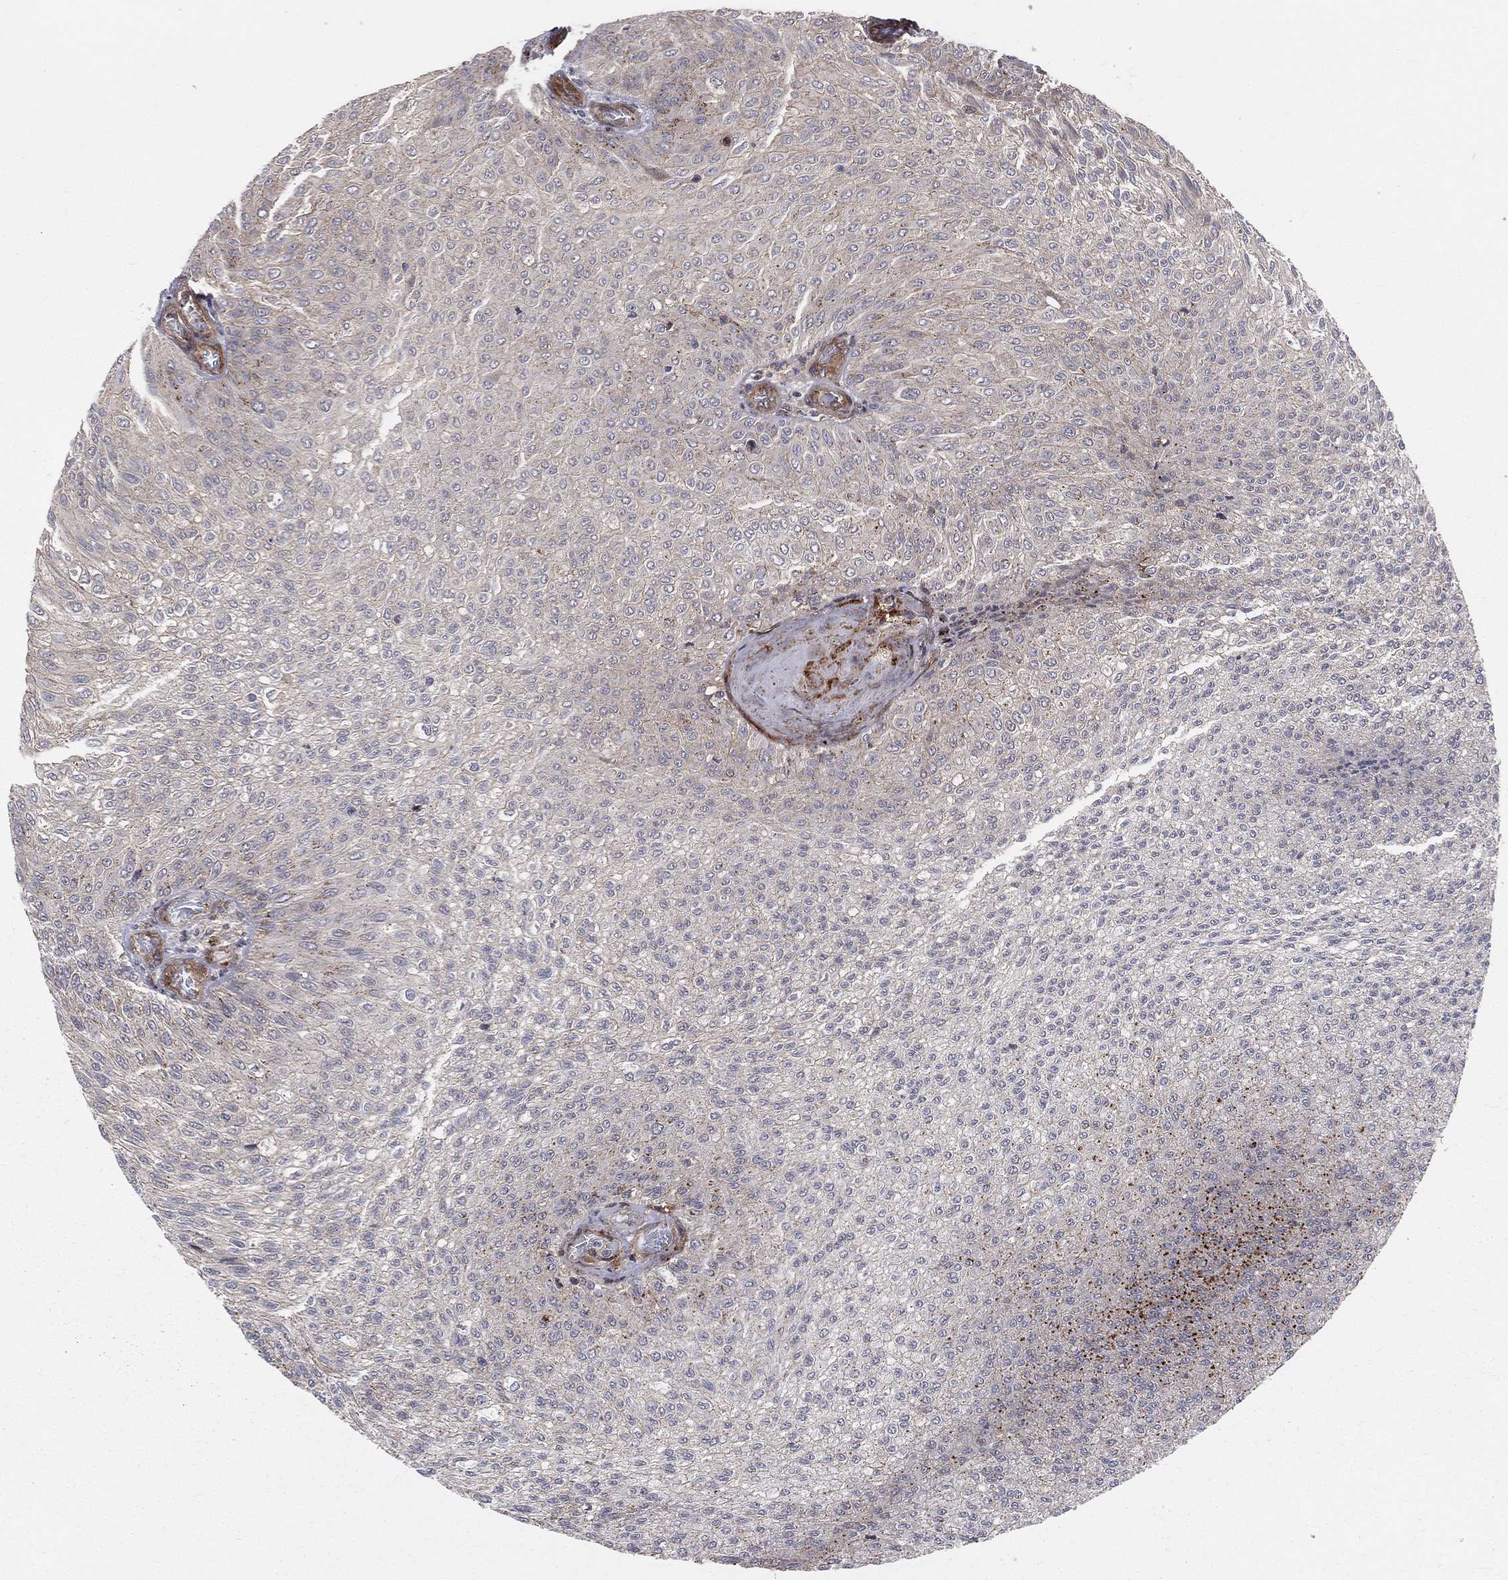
{"staining": {"intensity": "negative", "quantity": "none", "location": "none"}, "tissue": "urothelial cancer", "cell_type": "Tumor cells", "image_type": "cancer", "snomed": [{"axis": "morphology", "description": "Urothelial carcinoma, Low grade"}, {"axis": "topography", "description": "Ureter, NOS"}, {"axis": "topography", "description": "Urinary bladder"}], "caption": "There is no significant expression in tumor cells of urothelial cancer. (IHC, brightfield microscopy, high magnification).", "gene": "ENTPD1", "patient": {"sex": "male", "age": 78}}